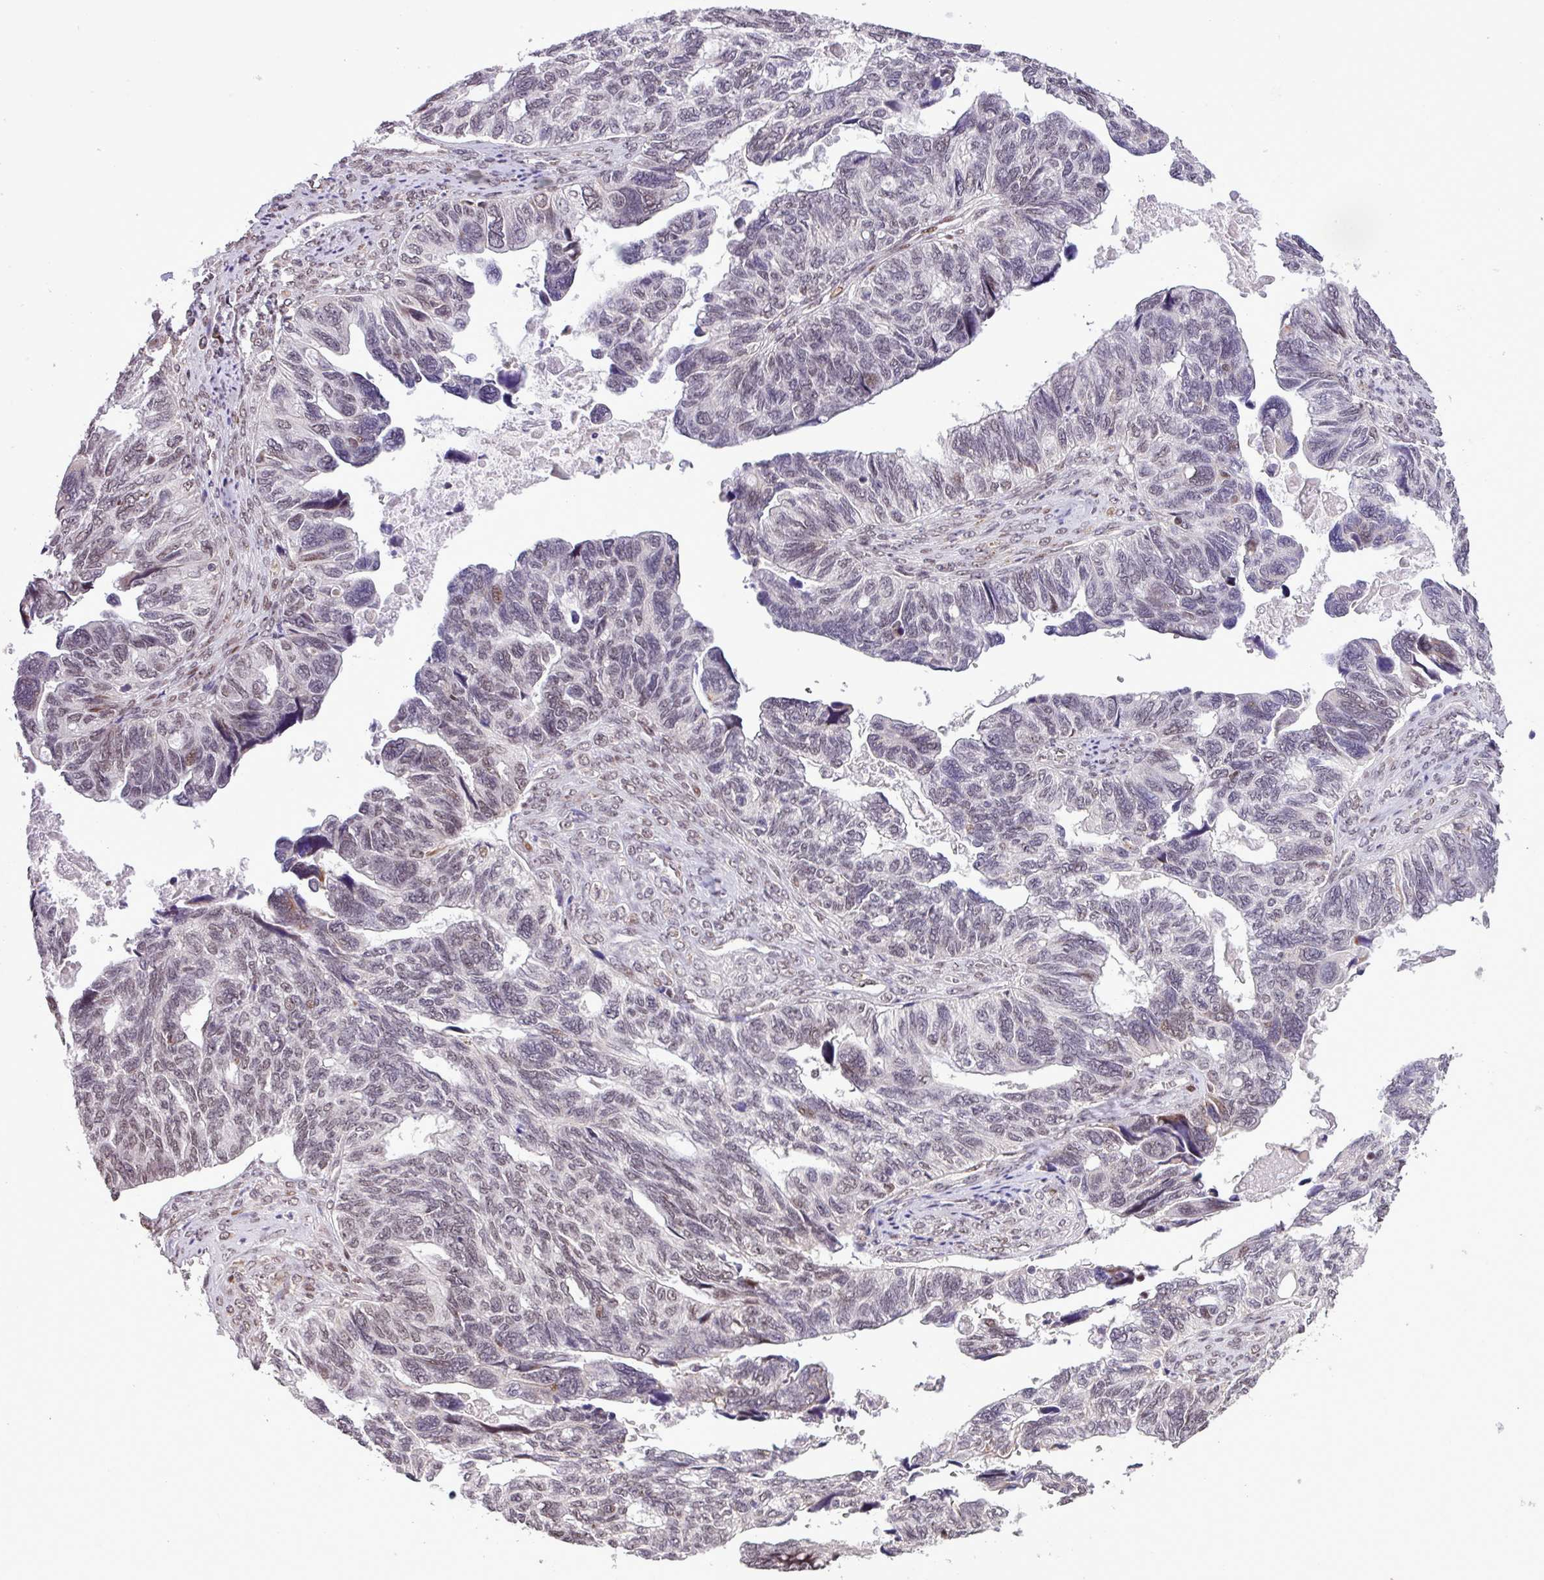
{"staining": {"intensity": "weak", "quantity": "<25%", "location": "nuclear"}, "tissue": "ovarian cancer", "cell_type": "Tumor cells", "image_type": "cancer", "snomed": [{"axis": "morphology", "description": "Cystadenocarcinoma, serous, NOS"}, {"axis": "topography", "description": "Ovary"}], "caption": "Immunohistochemical staining of ovarian cancer reveals no significant expression in tumor cells. (DAB (3,3'-diaminobenzidine) immunohistochemistry (IHC), high magnification).", "gene": "ZNF354A", "patient": {"sex": "female", "age": 79}}